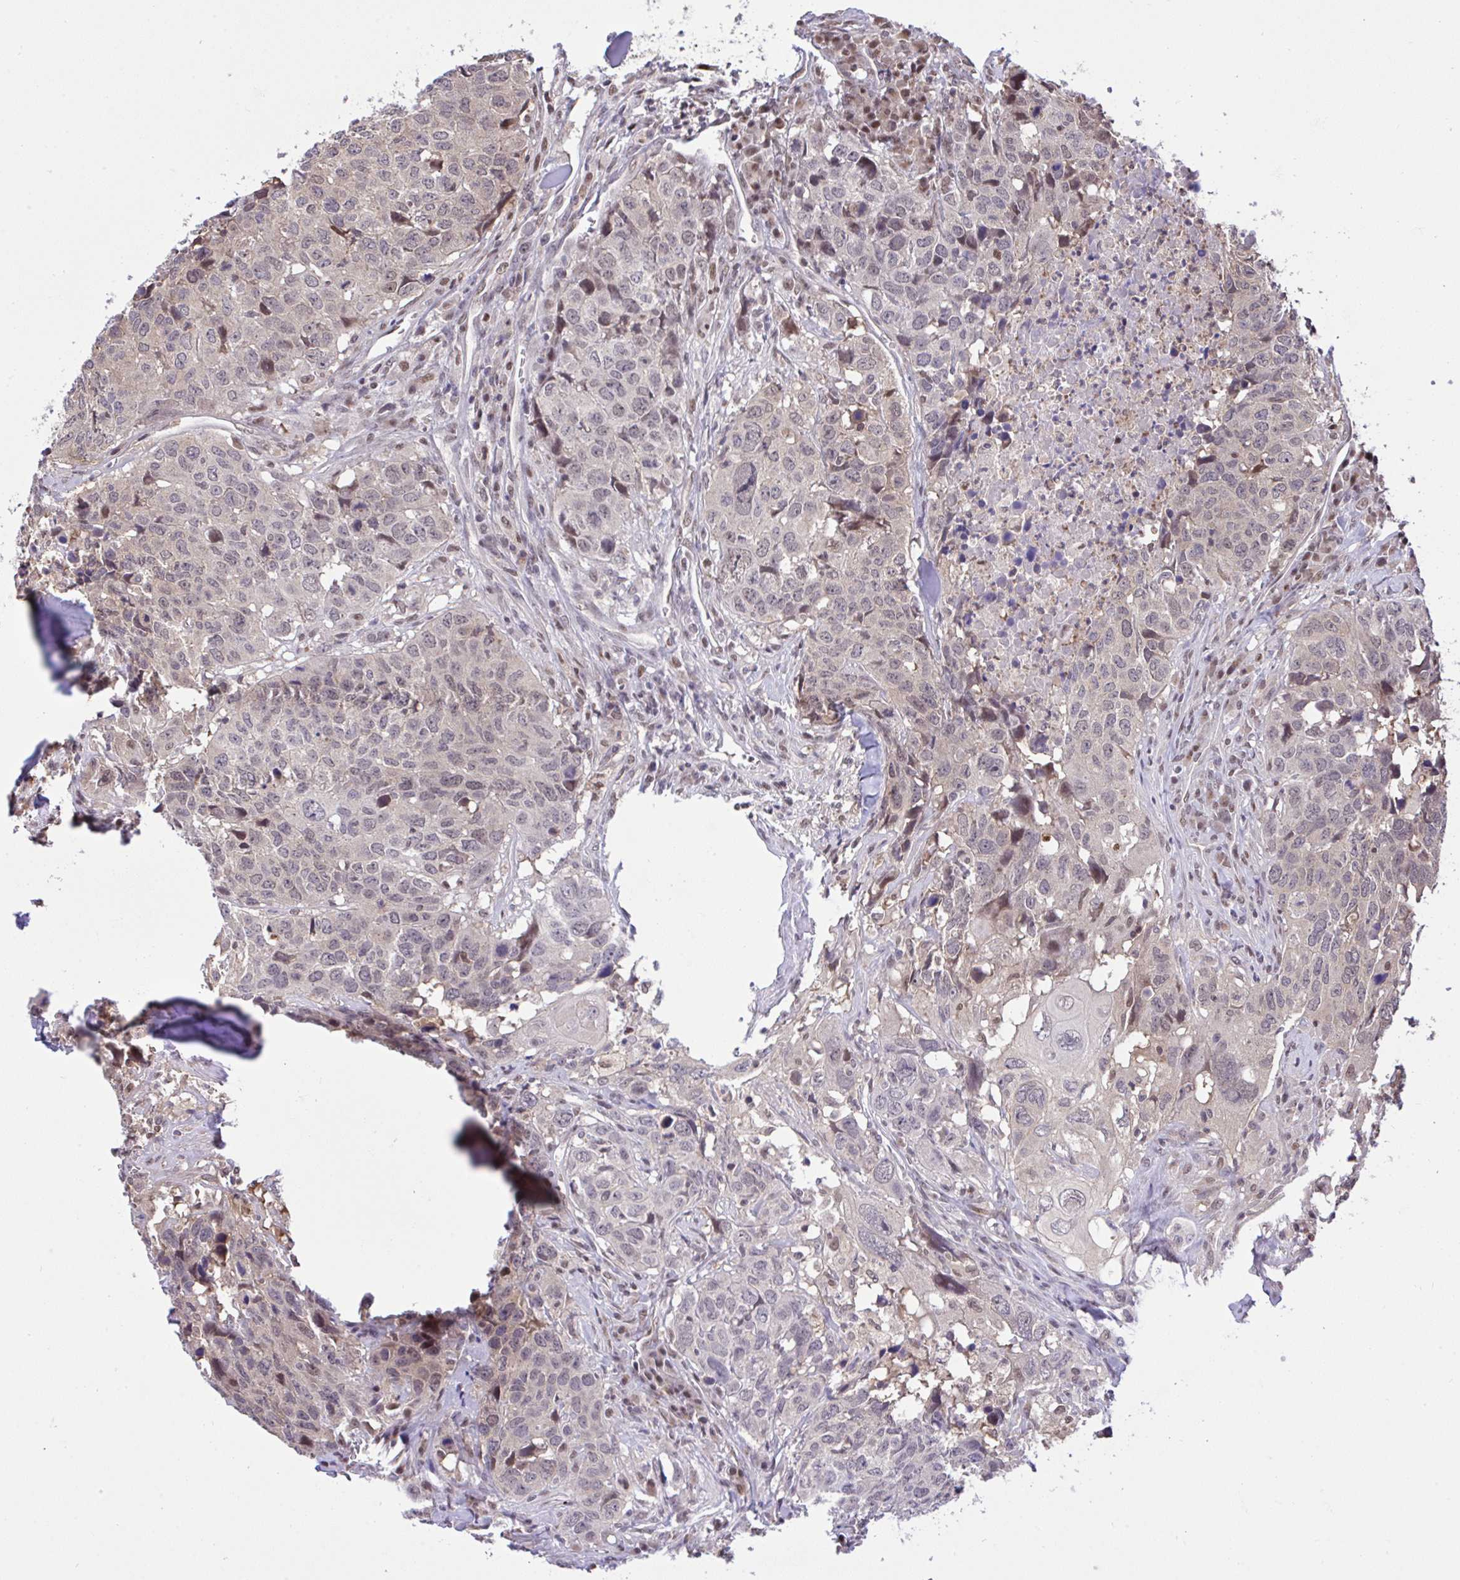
{"staining": {"intensity": "moderate", "quantity": "<25%", "location": "nuclear"}, "tissue": "head and neck cancer", "cell_type": "Tumor cells", "image_type": "cancer", "snomed": [{"axis": "morphology", "description": "Normal tissue, NOS"}, {"axis": "morphology", "description": "Squamous cell carcinoma, NOS"}, {"axis": "topography", "description": "Skeletal muscle"}, {"axis": "topography", "description": "Vascular tissue"}, {"axis": "topography", "description": "Peripheral nerve tissue"}, {"axis": "topography", "description": "Head-Neck"}], "caption": "Protein staining reveals moderate nuclear positivity in about <25% of tumor cells in head and neck cancer. The staining was performed using DAB, with brown indicating positive protein expression. Nuclei are stained blue with hematoxylin.", "gene": "GLIS3", "patient": {"sex": "male", "age": 66}}